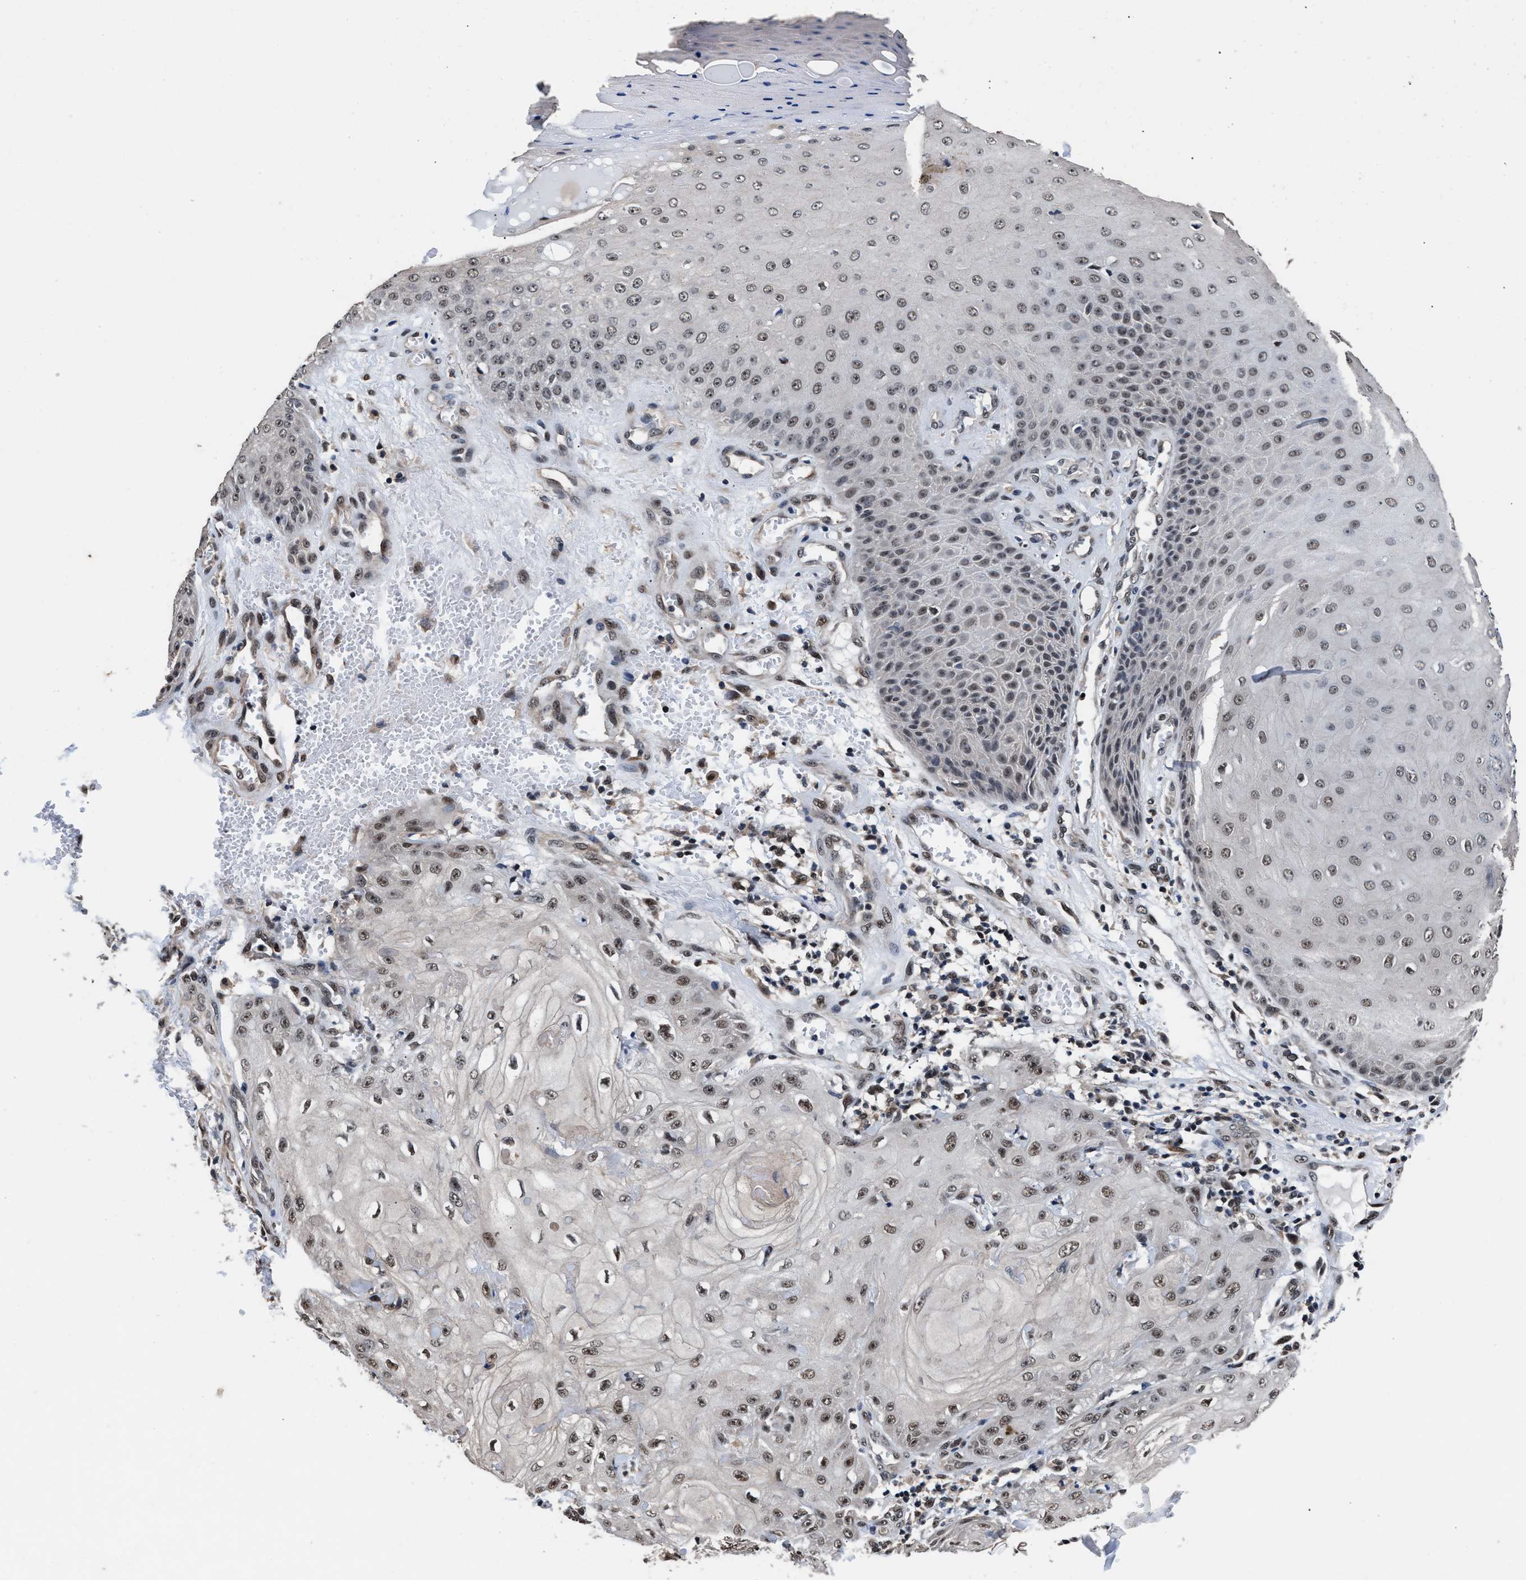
{"staining": {"intensity": "moderate", "quantity": ">75%", "location": "nuclear"}, "tissue": "skin cancer", "cell_type": "Tumor cells", "image_type": "cancer", "snomed": [{"axis": "morphology", "description": "Squamous cell carcinoma, NOS"}, {"axis": "topography", "description": "Skin"}], "caption": "Skin squamous cell carcinoma stained for a protein (brown) reveals moderate nuclear positive positivity in approximately >75% of tumor cells.", "gene": "USP16", "patient": {"sex": "male", "age": 74}}